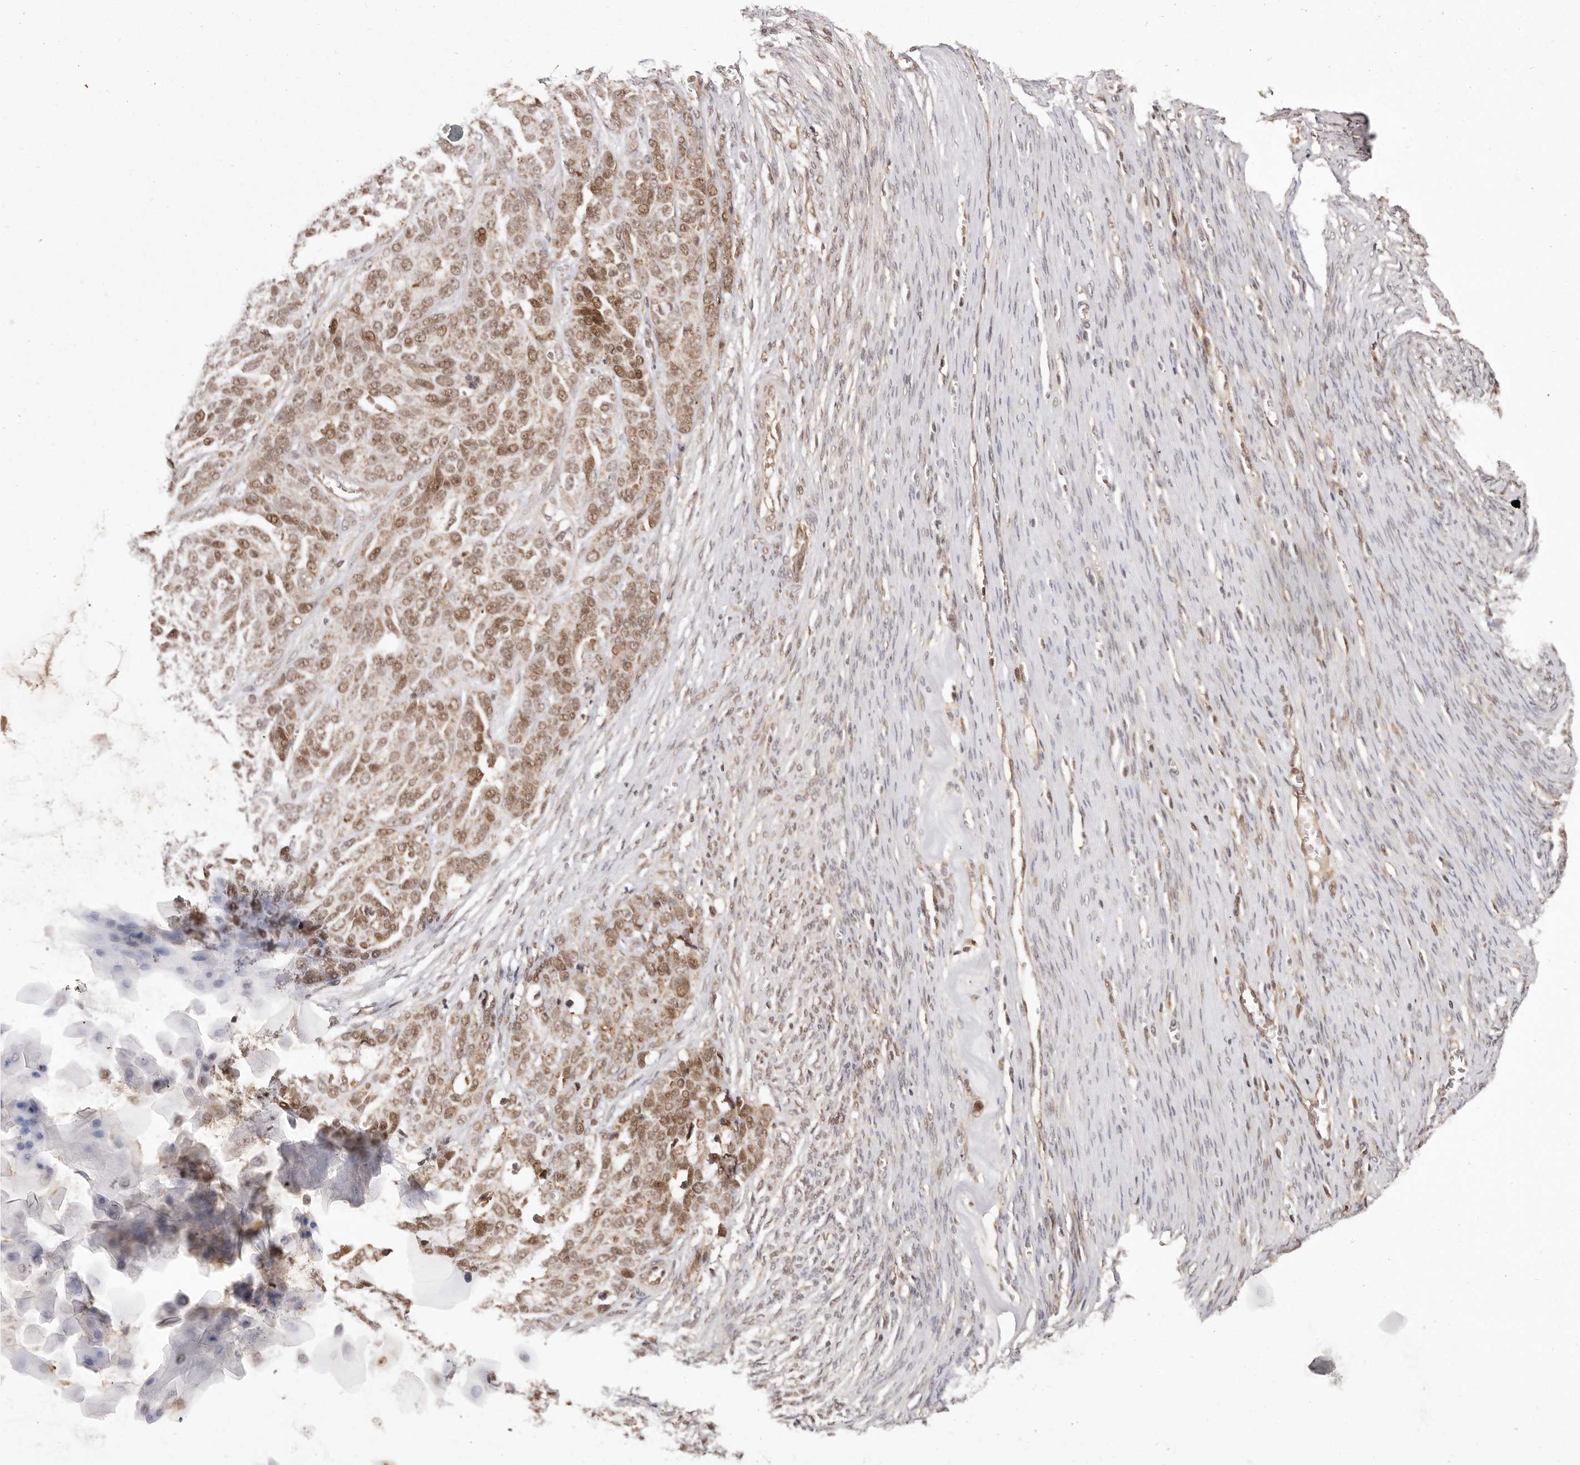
{"staining": {"intensity": "moderate", "quantity": ">75%", "location": "nuclear"}, "tissue": "ovarian cancer", "cell_type": "Tumor cells", "image_type": "cancer", "snomed": [{"axis": "morphology", "description": "Cystadenocarcinoma, serous, NOS"}, {"axis": "topography", "description": "Ovary"}], "caption": "Serous cystadenocarcinoma (ovarian) stained with IHC reveals moderate nuclear staining in about >75% of tumor cells. The protein is shown in brown color, while the nuclei are stained blue.", "gene": "MED8", "patient": {"sex": "female", "age": 44}}